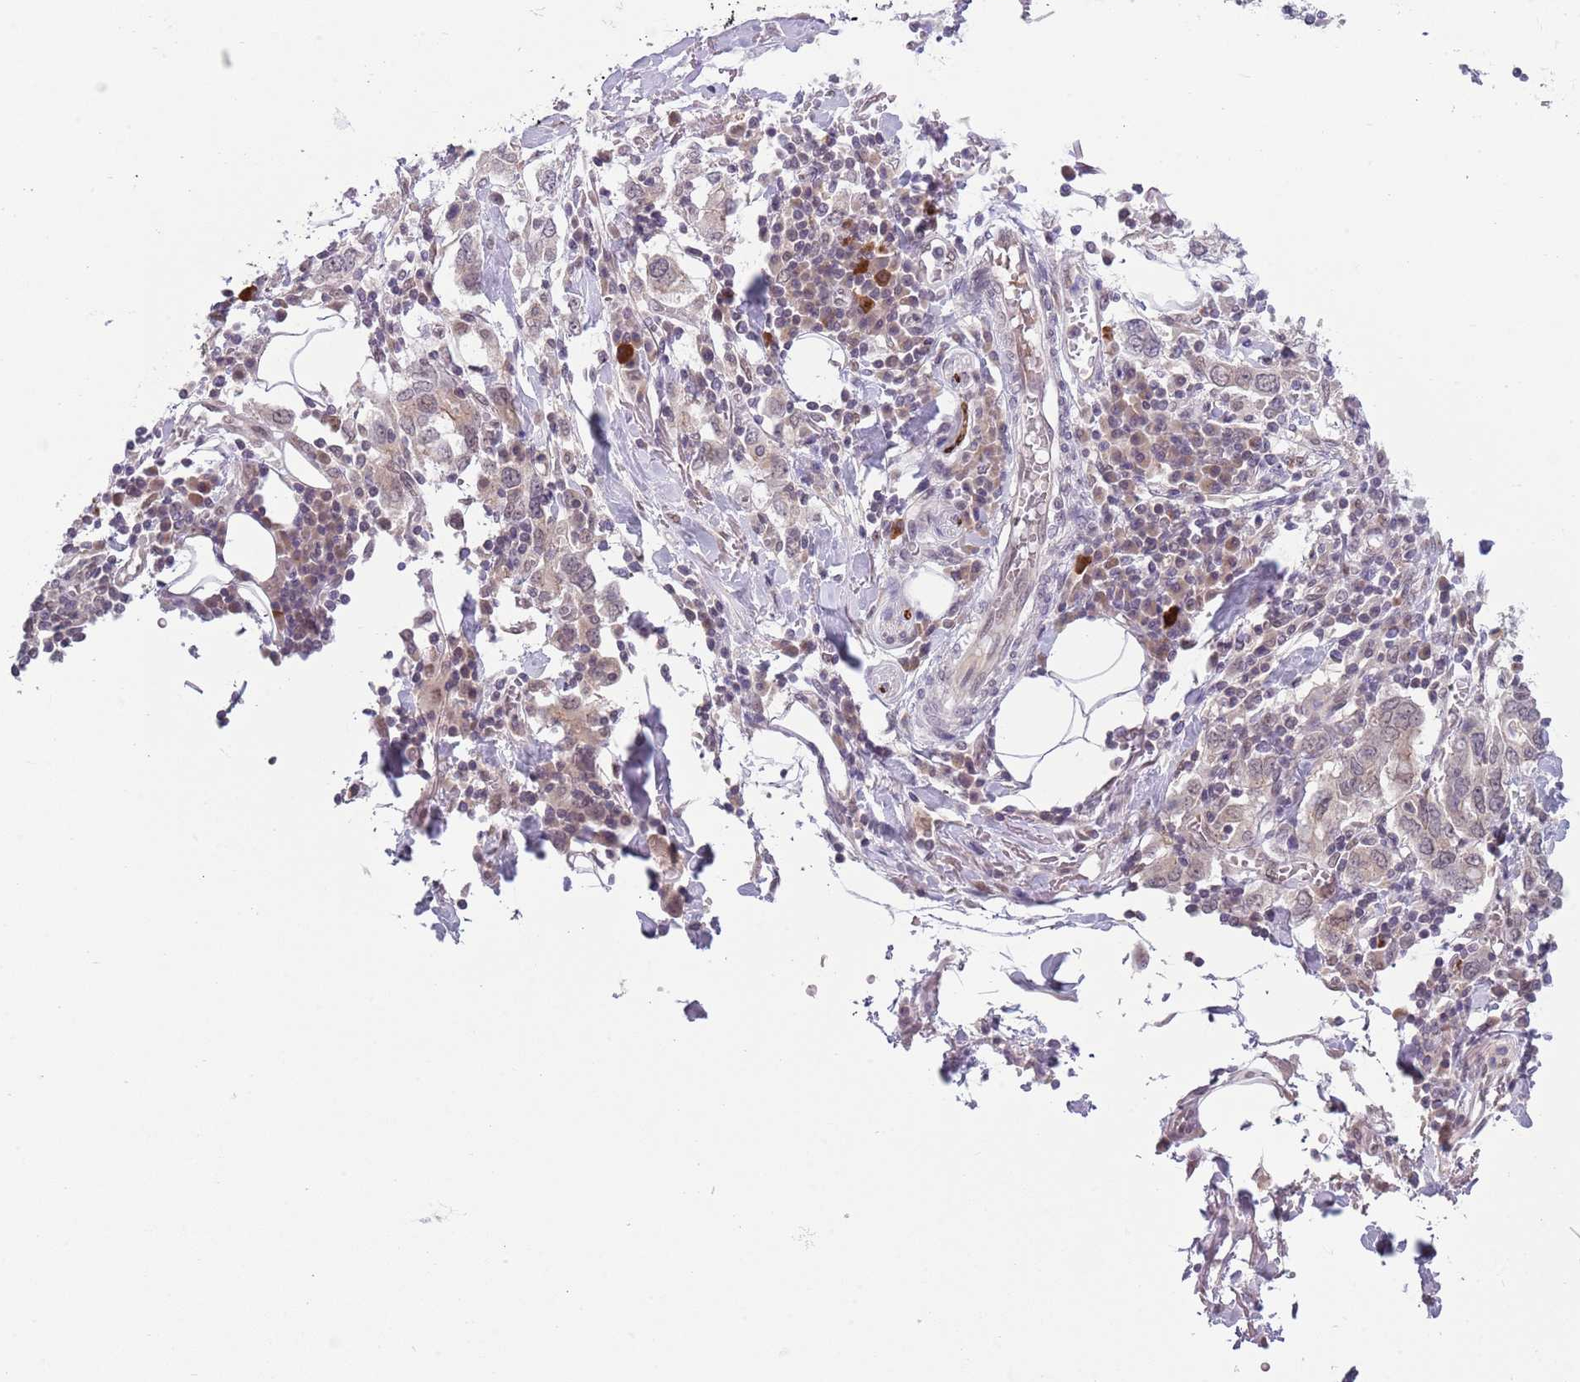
{"staining": {"intensity": "weak", "quantity": "<25%", "location": "nuclear"}, "tissue": "stomach cancer", "cell_type": "Tumor cells", "image_type": "cancer", "snomed": [{"axis": "morphology", "description": "Adenocarcinoma, NOS"}, {"axis": "topography", "description": "Stomach, upper"}, {"axis": "topography", "description": "Stomach"}], "caption": "Immunohistochemical staining of human stomach adenocarcinoma exhibits no significant staining in tumor cells.", "gene": "TM2D1", "patient": {"sex": "male", "age": 62}}